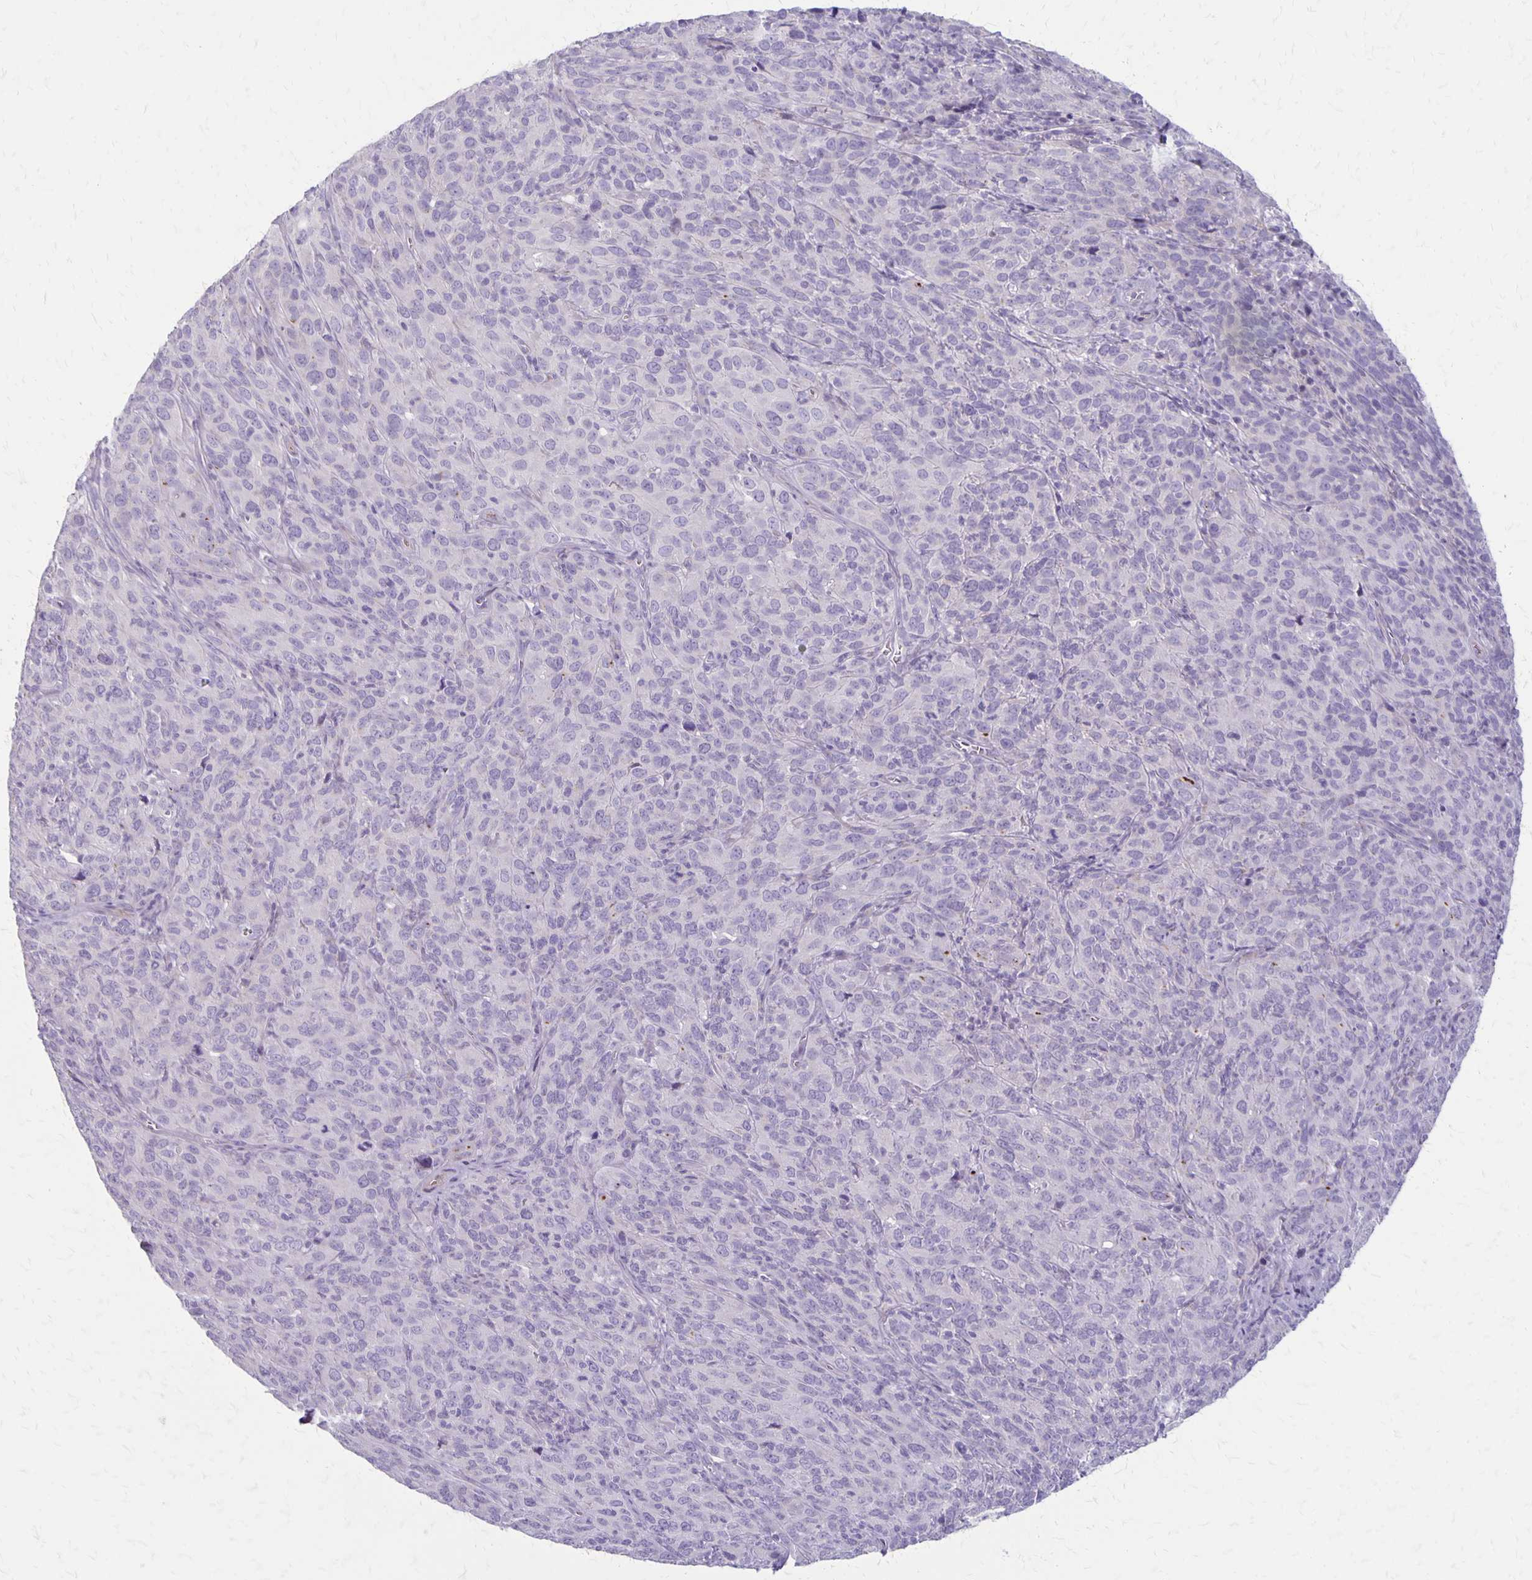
{"staining": {"intensity": "negative", "quantity": "none", "location": "none"}, "tissue": "cervical cancer", "cell_type": "Tumor cells", "image_type": "cancer", "snomed": [{"axis": "morphology", "description": "Normal tissue, NOS"}, {"axis": "morphology", "description": "Squamous cell carcinoma, NOS"}, {"axis": "topography", "description": "Cervix"}], "caption": "Tumor cells show no significant protein positivity in cervical squamous cell carcinoma.", "gene": "HOMER1", "patient": {"sex": "female", "age": 51}}